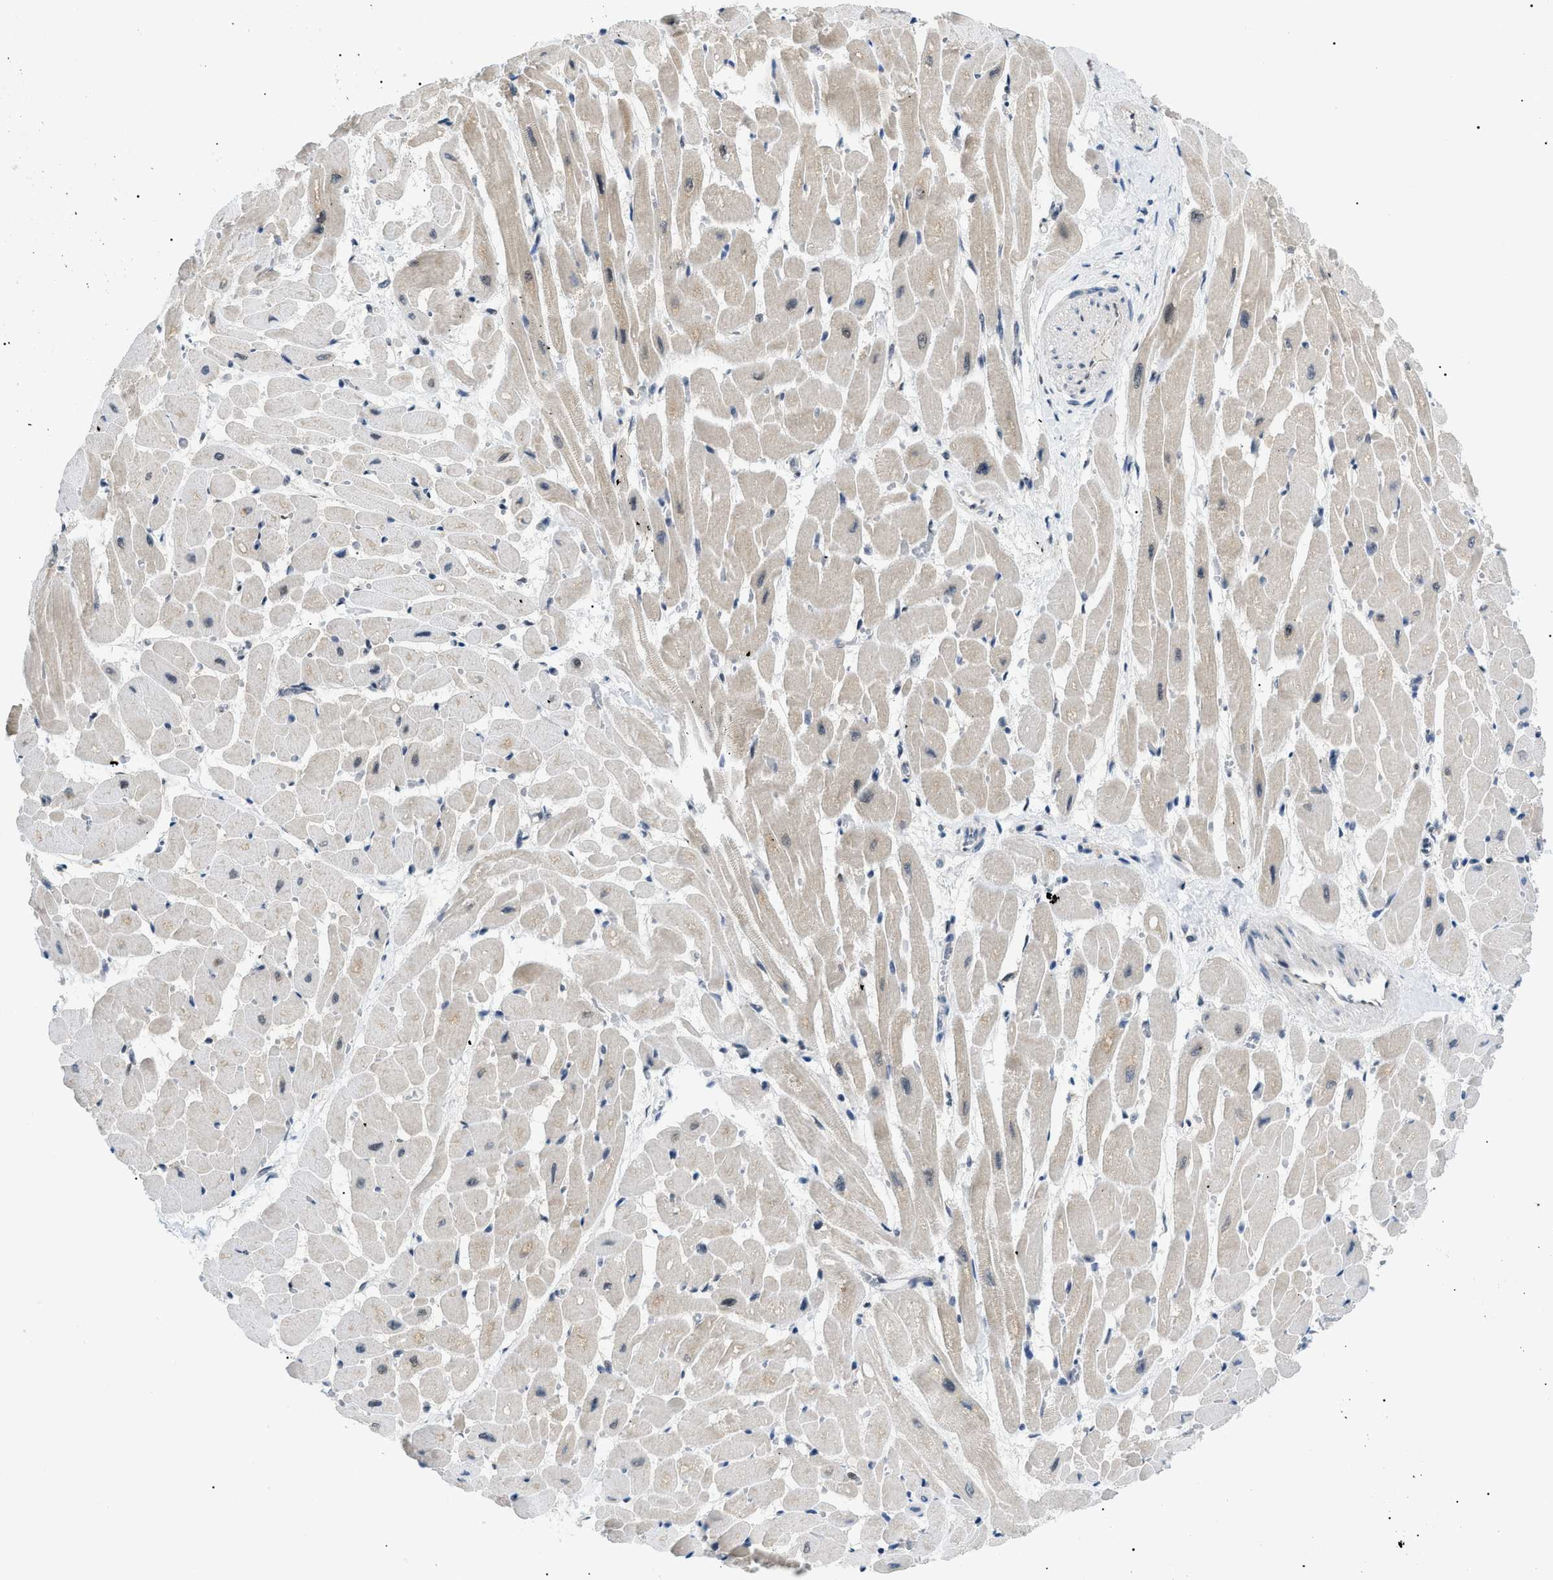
{"staining": {"intensity": "weak", "quantity": "25%-75%", "location": "cytoplasmic/membranous"}, "tissue": "heart muscle", "cell_type": "Cardiomyocytes", "image_type": "normal", "snomed": [{"axis": "morphology", "description": "Normal tissue, NOS"}, {"axis": "topography", "description": "Heart"}], "caption": "Weak cytoplasmic/membranous expression for a protein is seen in about 25%-75% of cardiomyocytes of benign heart muscle using IHC.", "gene": "CWC25", "patient": {"sex": "male", "age": 45}}